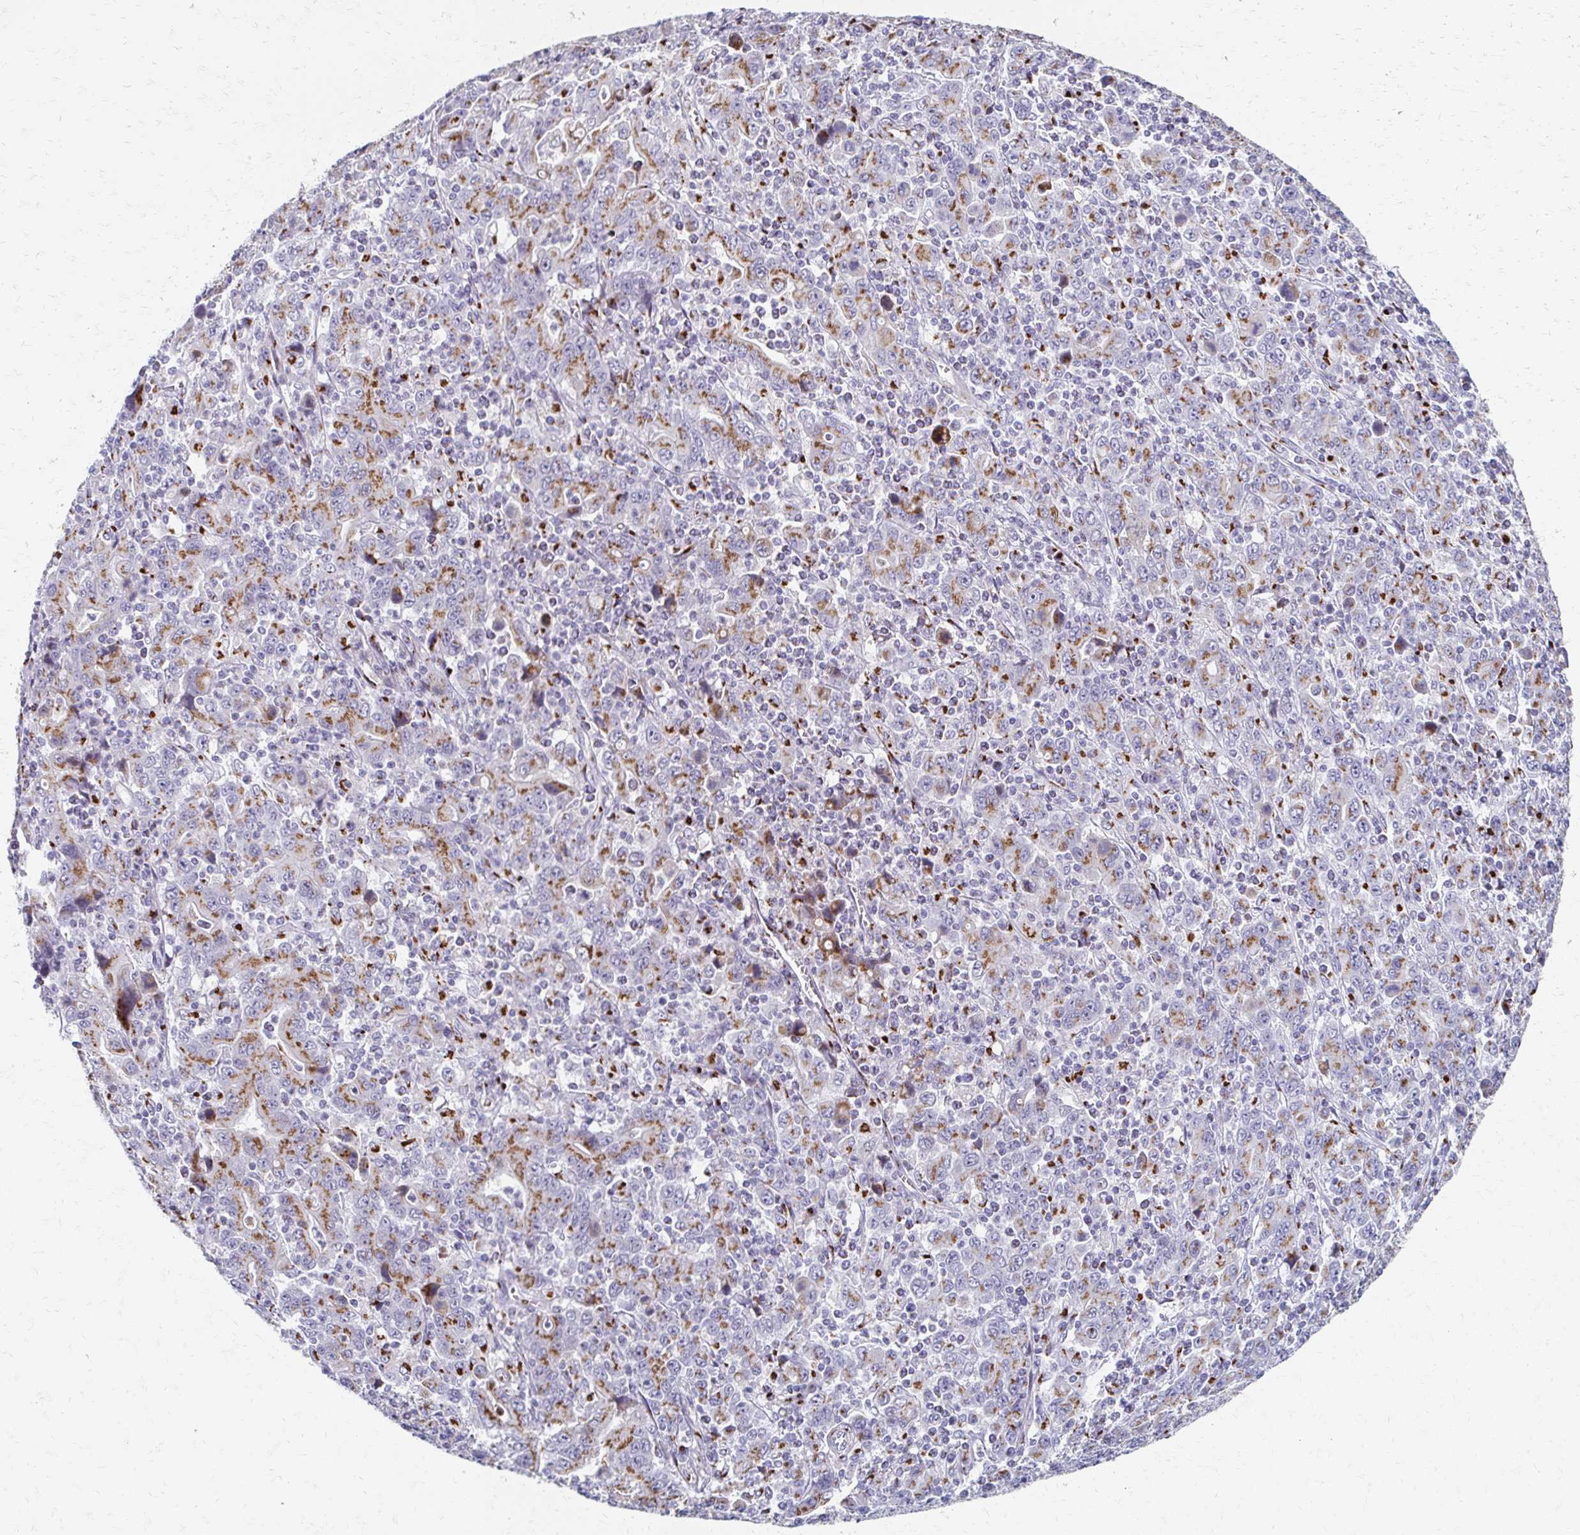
{"staining": {"intensity": "moderate", "quantity": ">75%", "location": "cytoplasmic/membranous"}, "tissue": "stomach cancer", "cell_type": "Tumor cells", "image_type": "cancer", "snomed": [{"axis": "morphology", "description": "Adenocarcinoma, NOS"}, {"axis": "topography", "description": "Stomach, upper"}], "caption": "Protein analysis of stomach cancer (adenocarcinoma) tissue exhibits moderate cytoplasmic/membranous expression in approximately >75% of tumor cells.", "gene": "TM9SF1", "patient": {"sex": "male", "age": 69}}